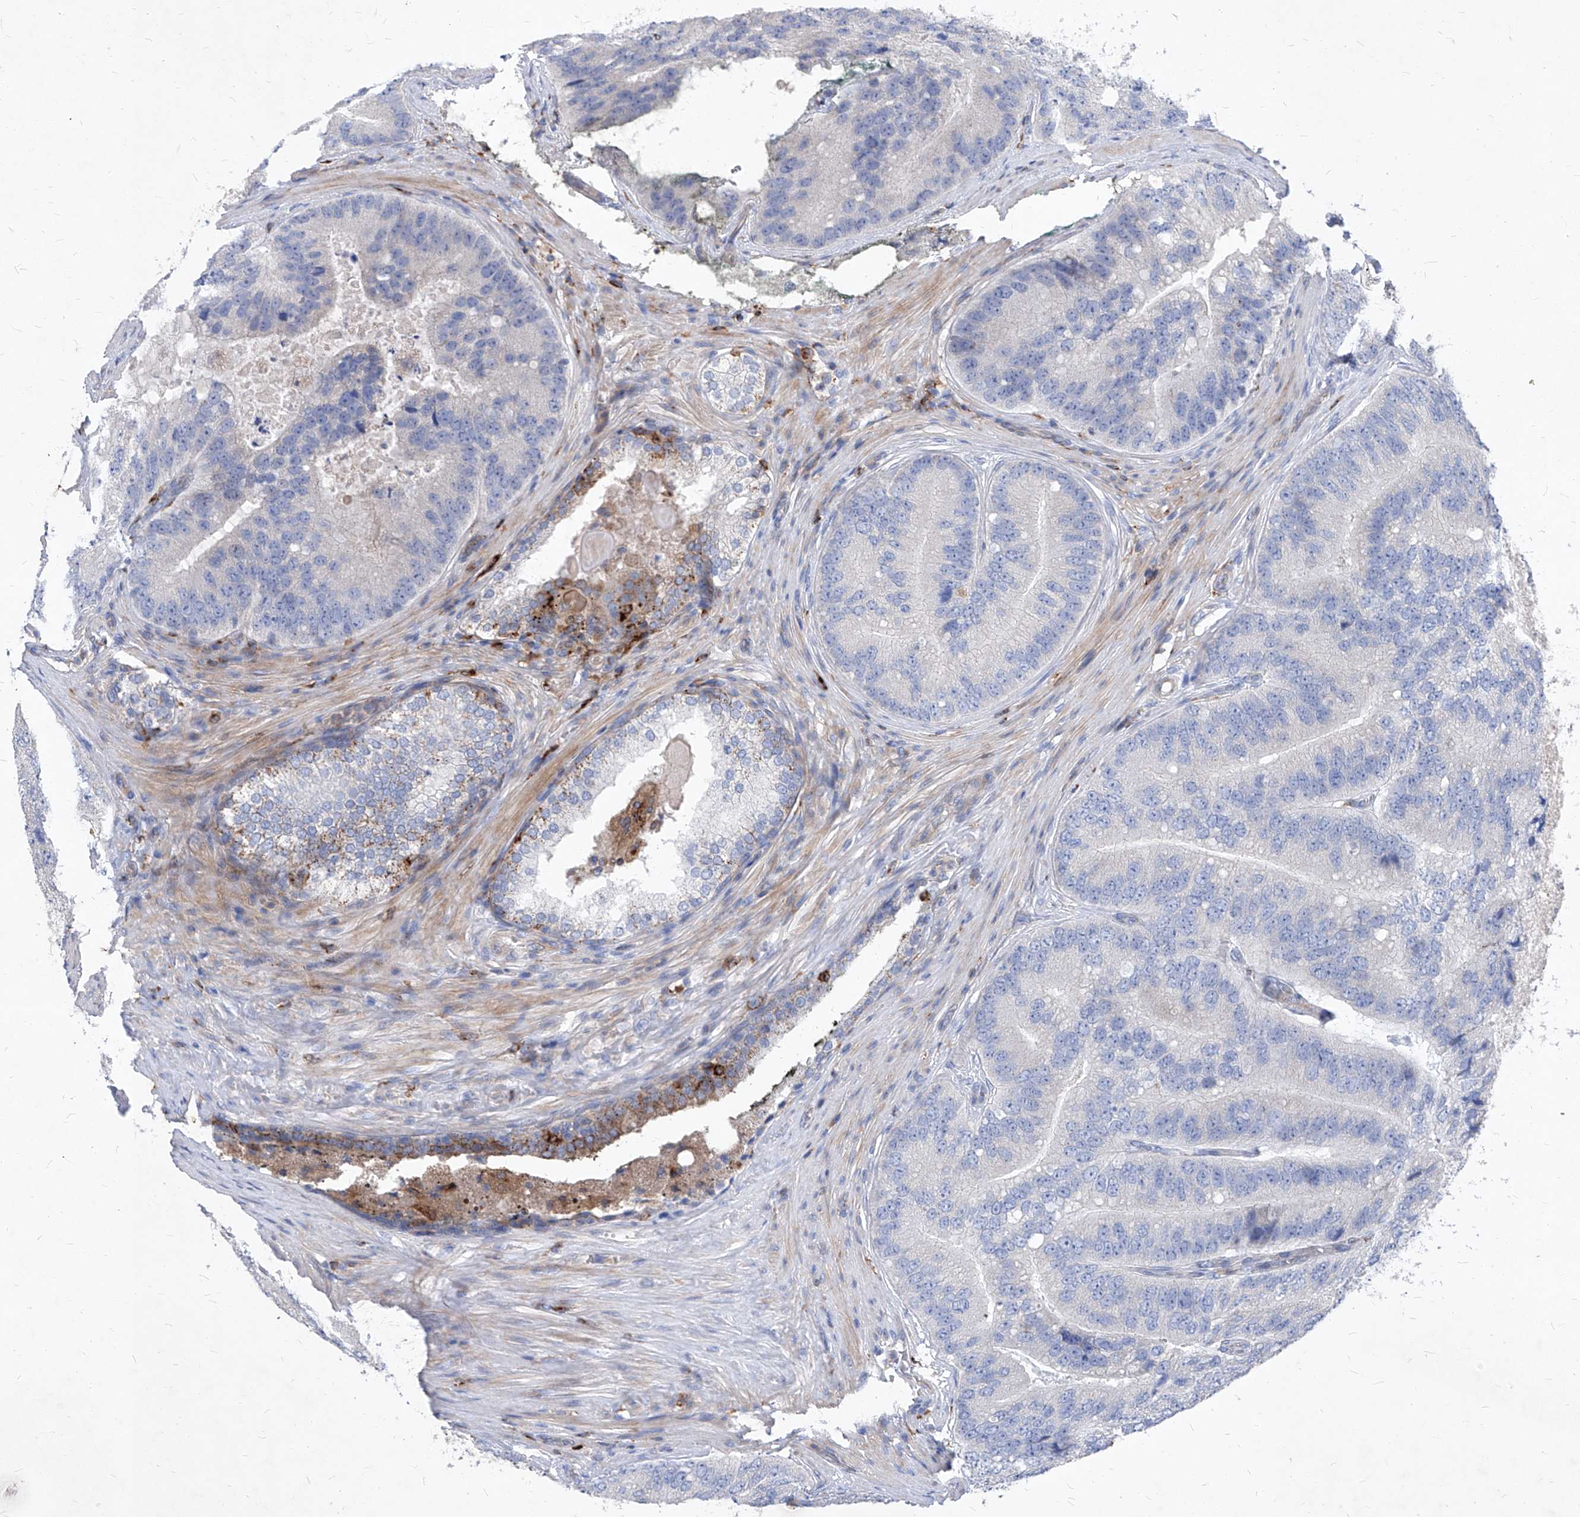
{"staining": {"intensity": "negative", "quantity": "none", "location": "none"}, "tissue": "prostate cancer", "cell_type": "Tumor cells", "image_type": "cancer", "snomed": [{"axis": "morphology", "description": "Adenocarcinoma, High grade"}, {"axis": "topography", "description": "Prostate"}], "caption": "This is an IHC image of human prostate cancer (high-grade adenocarcinoma). There is no expression in tumor cells.", "gene": "UBOX5", "patient": {"sex": "male", "age": 70}}